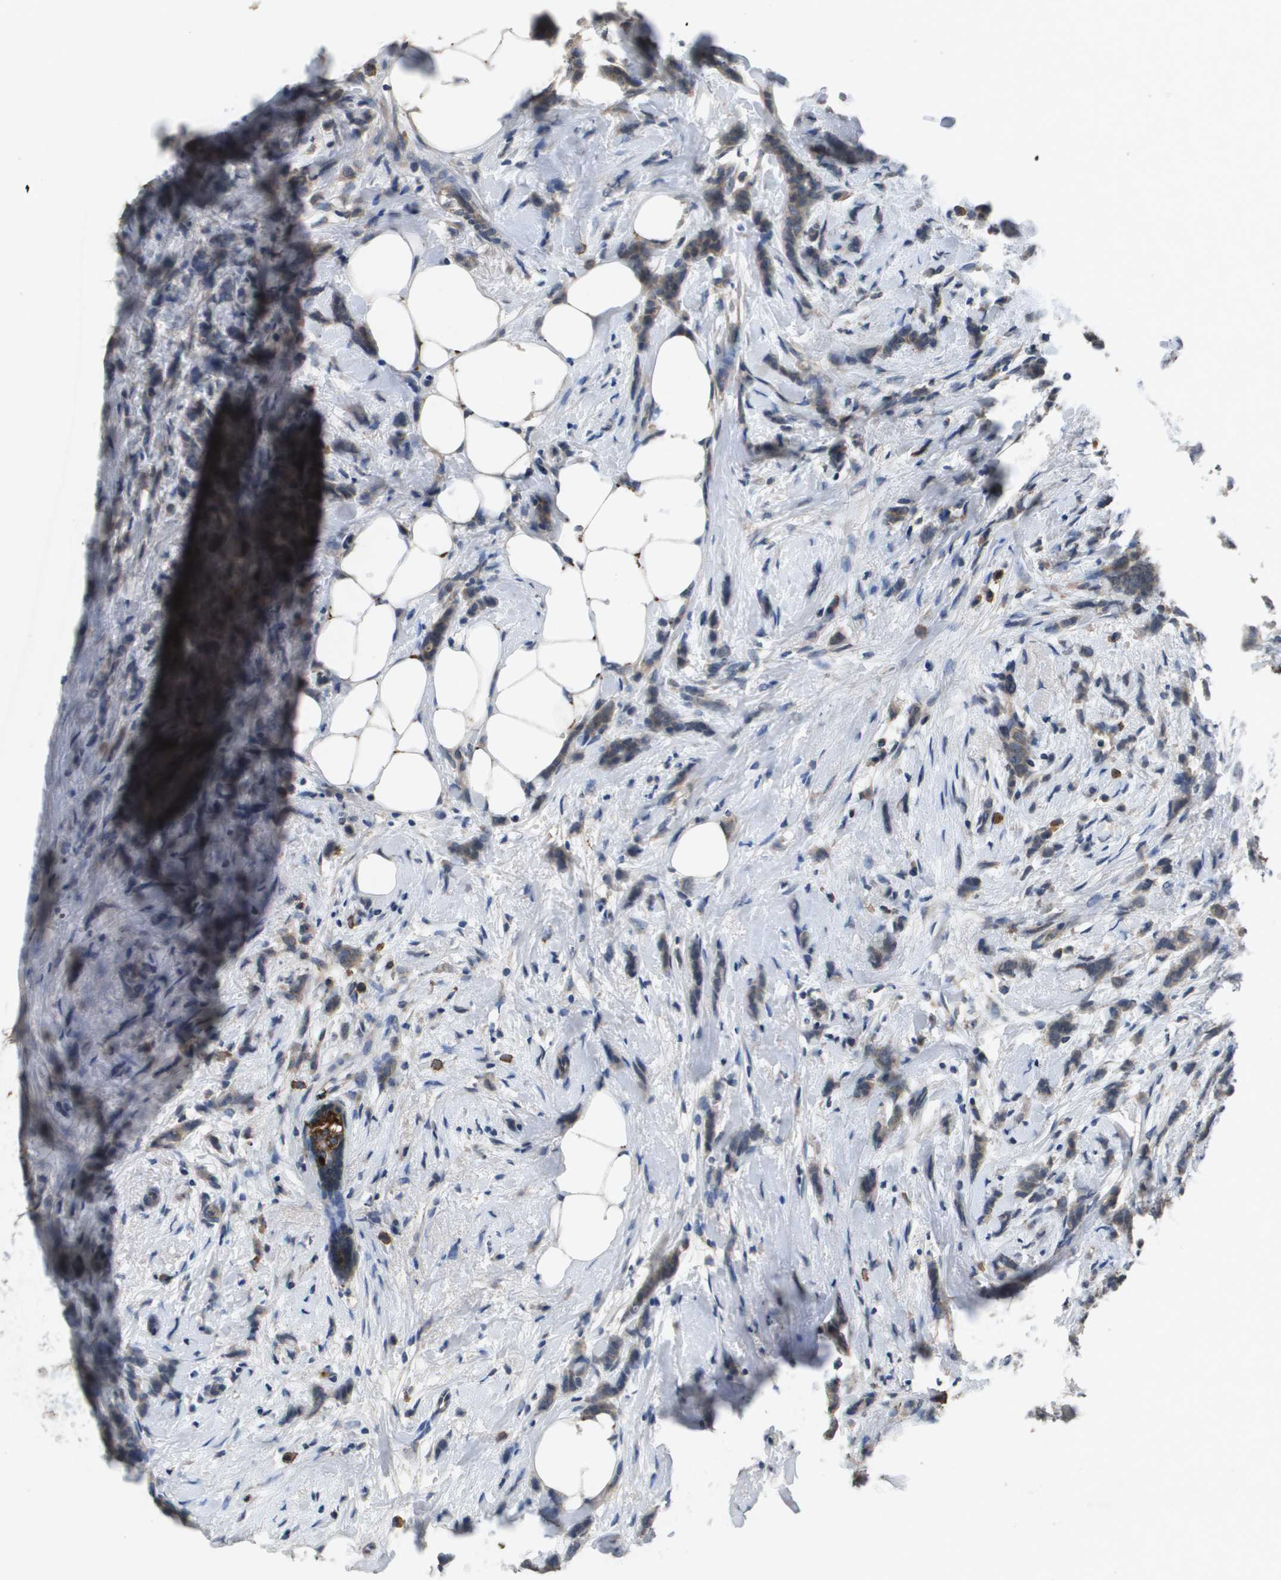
{"staining": {"intensity": "weak", "quantity": "25%-75%", "location": "cytoplasmic/membranous"}, "tissue": "breast cancer", "cell_type": "Tumor cells", "image_type": "cancer", "snomed": [{"axis": "morphology", "description": "Lobular carcinoma, in situ"}, {"axis": "morphology", "description": "Lobular carcinoma"}, {"axis": "topography", "description": "Breast"}], "caption": "Breast lobular carcinoma in situ stained for a protein demonstrates weak cytoplasmic/membranous positivity in tumor cells.", "gene": "PROC", "patient": {"sex": "female", "age": 41}}